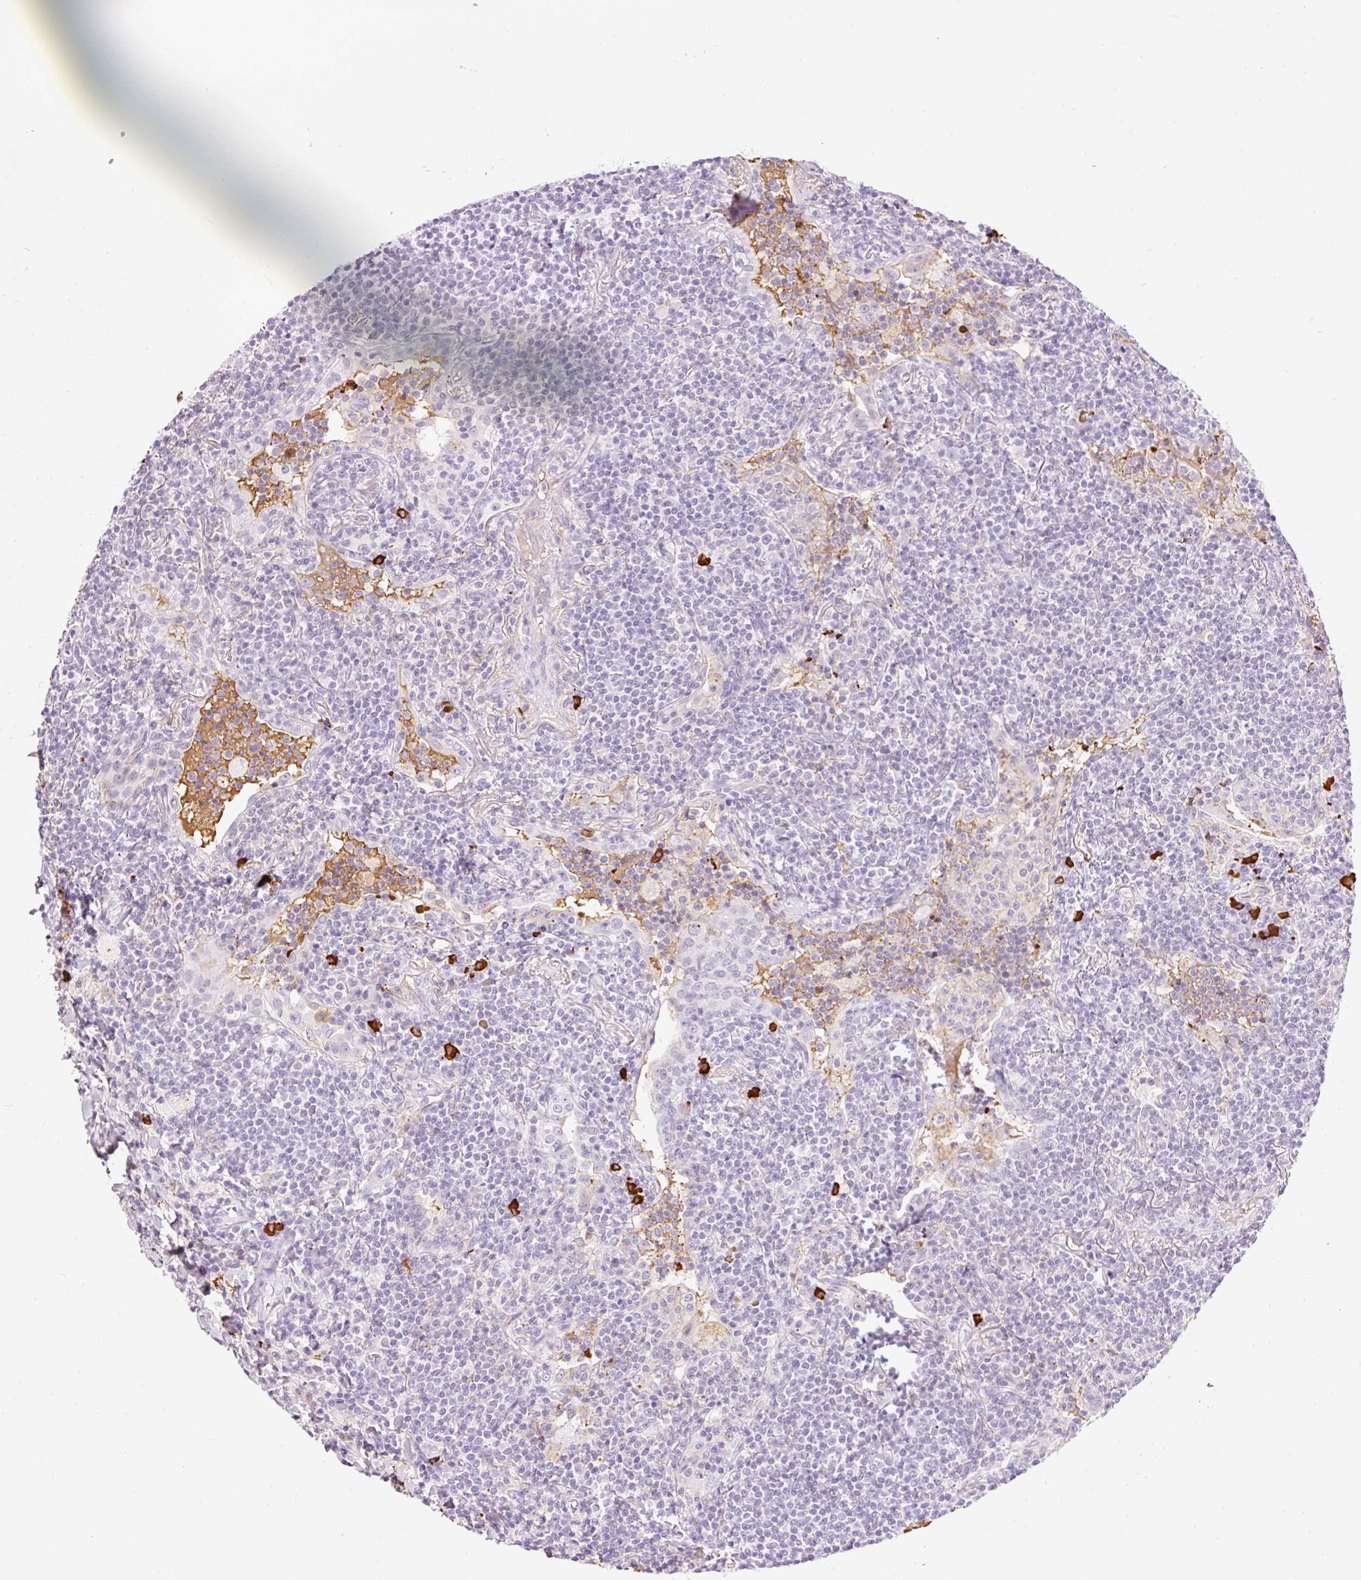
{"staining": {"intensity": "negative", "quantity": "none", "location": "none"}, "tissue": "lymphoma", "cell_type": "Tumor cells", "image_type": "cancer", "snomed": [{"axis": "morphology", "description": "Malignant lymphoma, non-Hodgkin's type, Low grade"}, {"axis": "topography", "description": "Lung"}], "caption": "DAB immunohistochemical staining of lymphoma displays no significant staining in tumor cells.", "gene": "PRPF38B", "patient": {"sex": "female", "age": 71}}